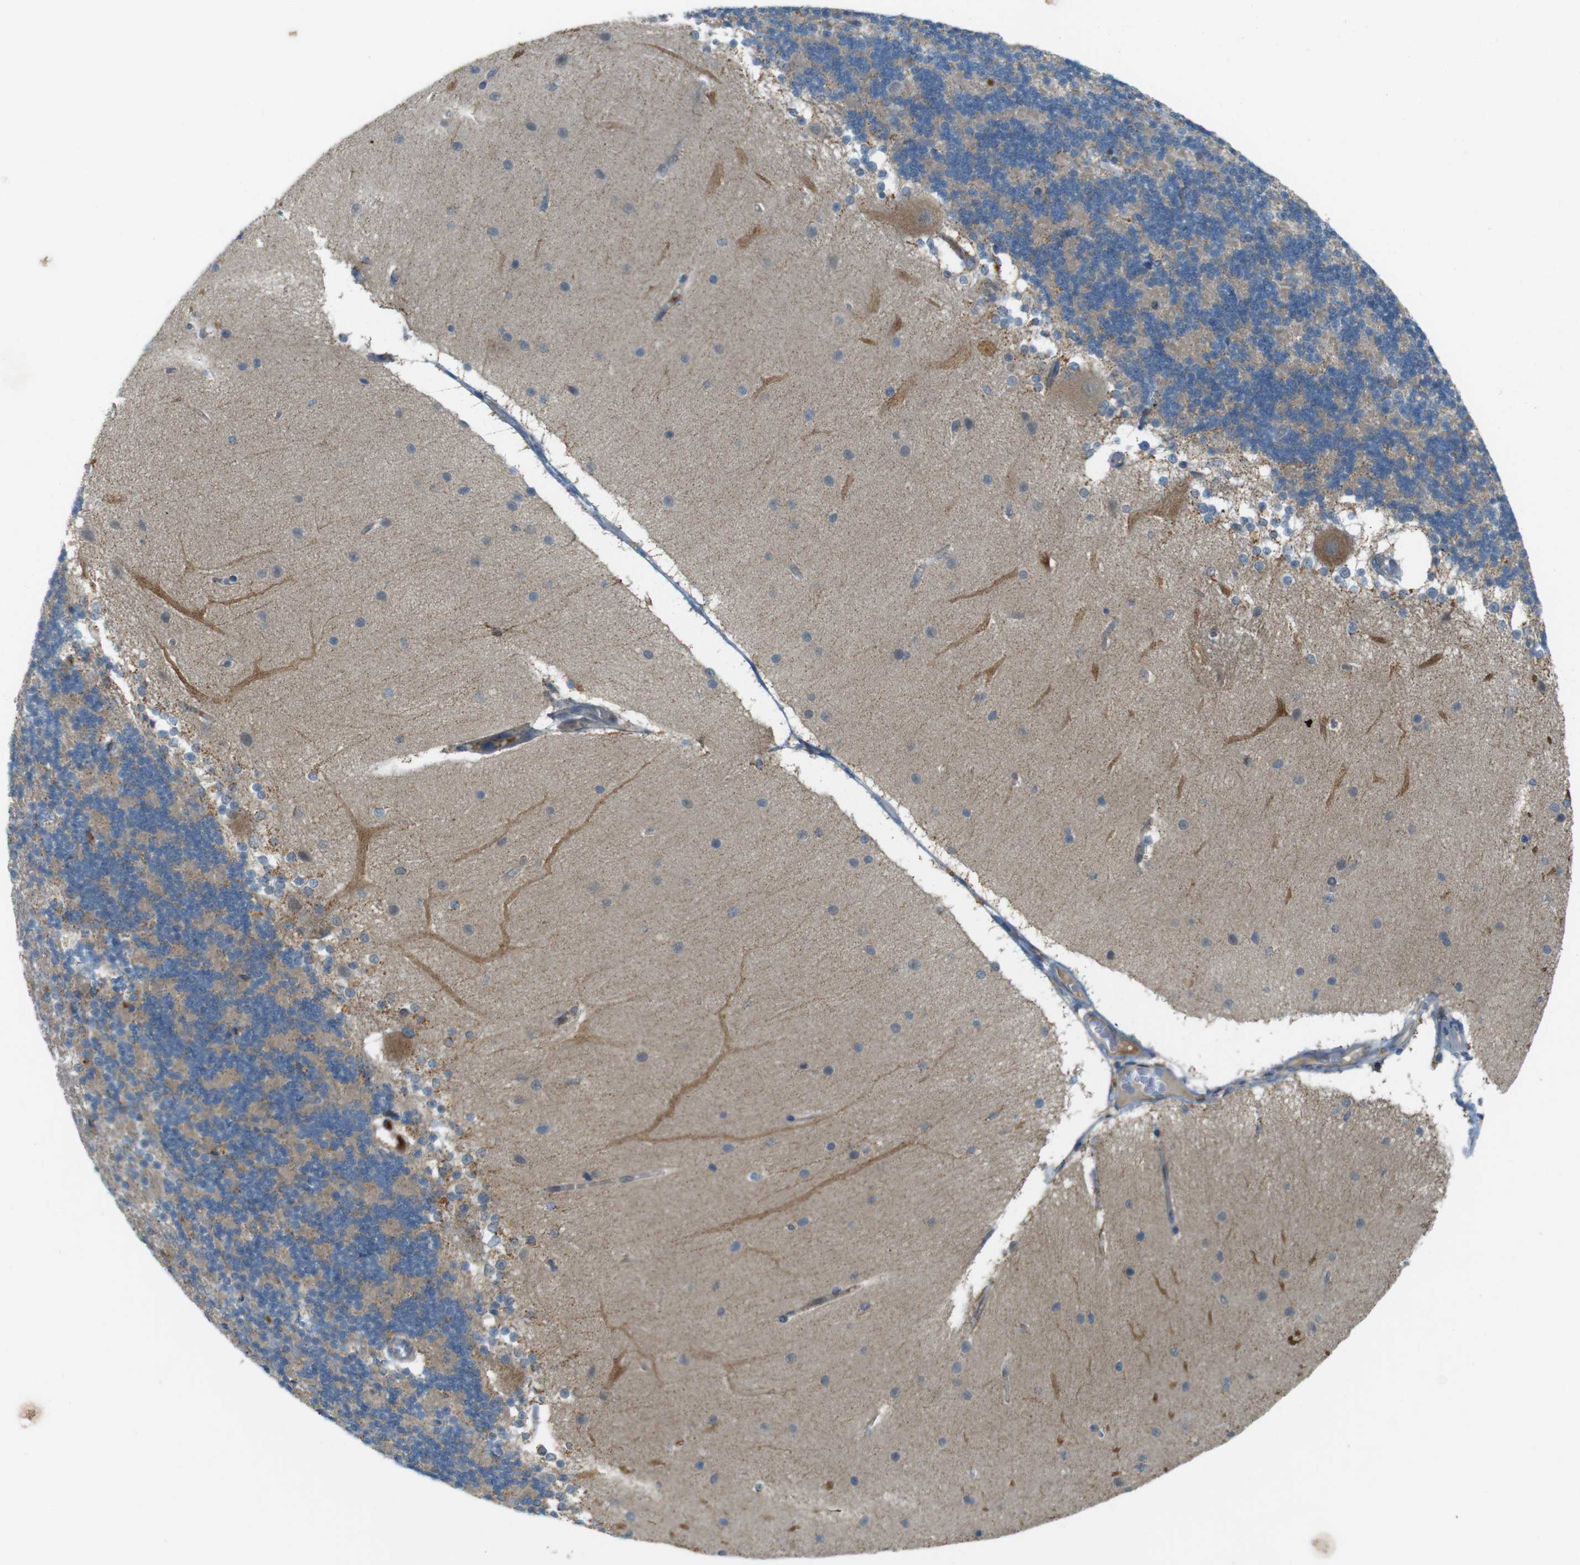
{"staining": {"intensity": "weak", "quantity": "25%-75%", "location": "cytoplasmic/membranous"}, "tissue": "cerebellum", "cell_type": "Cells in granular layer", "image_type": "normal", "snomed": [{"axis": "morphology", "description": "Normal tissue, NOS"}, {"axis": "topography", "description": "Cerebellum"}], "caption": "A micrograph of human cerebellum stained for a protein displays weak cytoplasmic/membranous brown staining in cells in granular layer. Immunohistochemistry stains the protein of interest in brown and the nuclei are stained blue.", "gene": "ZDHHC20", "patient": {"sex": "female", "age": 54}}